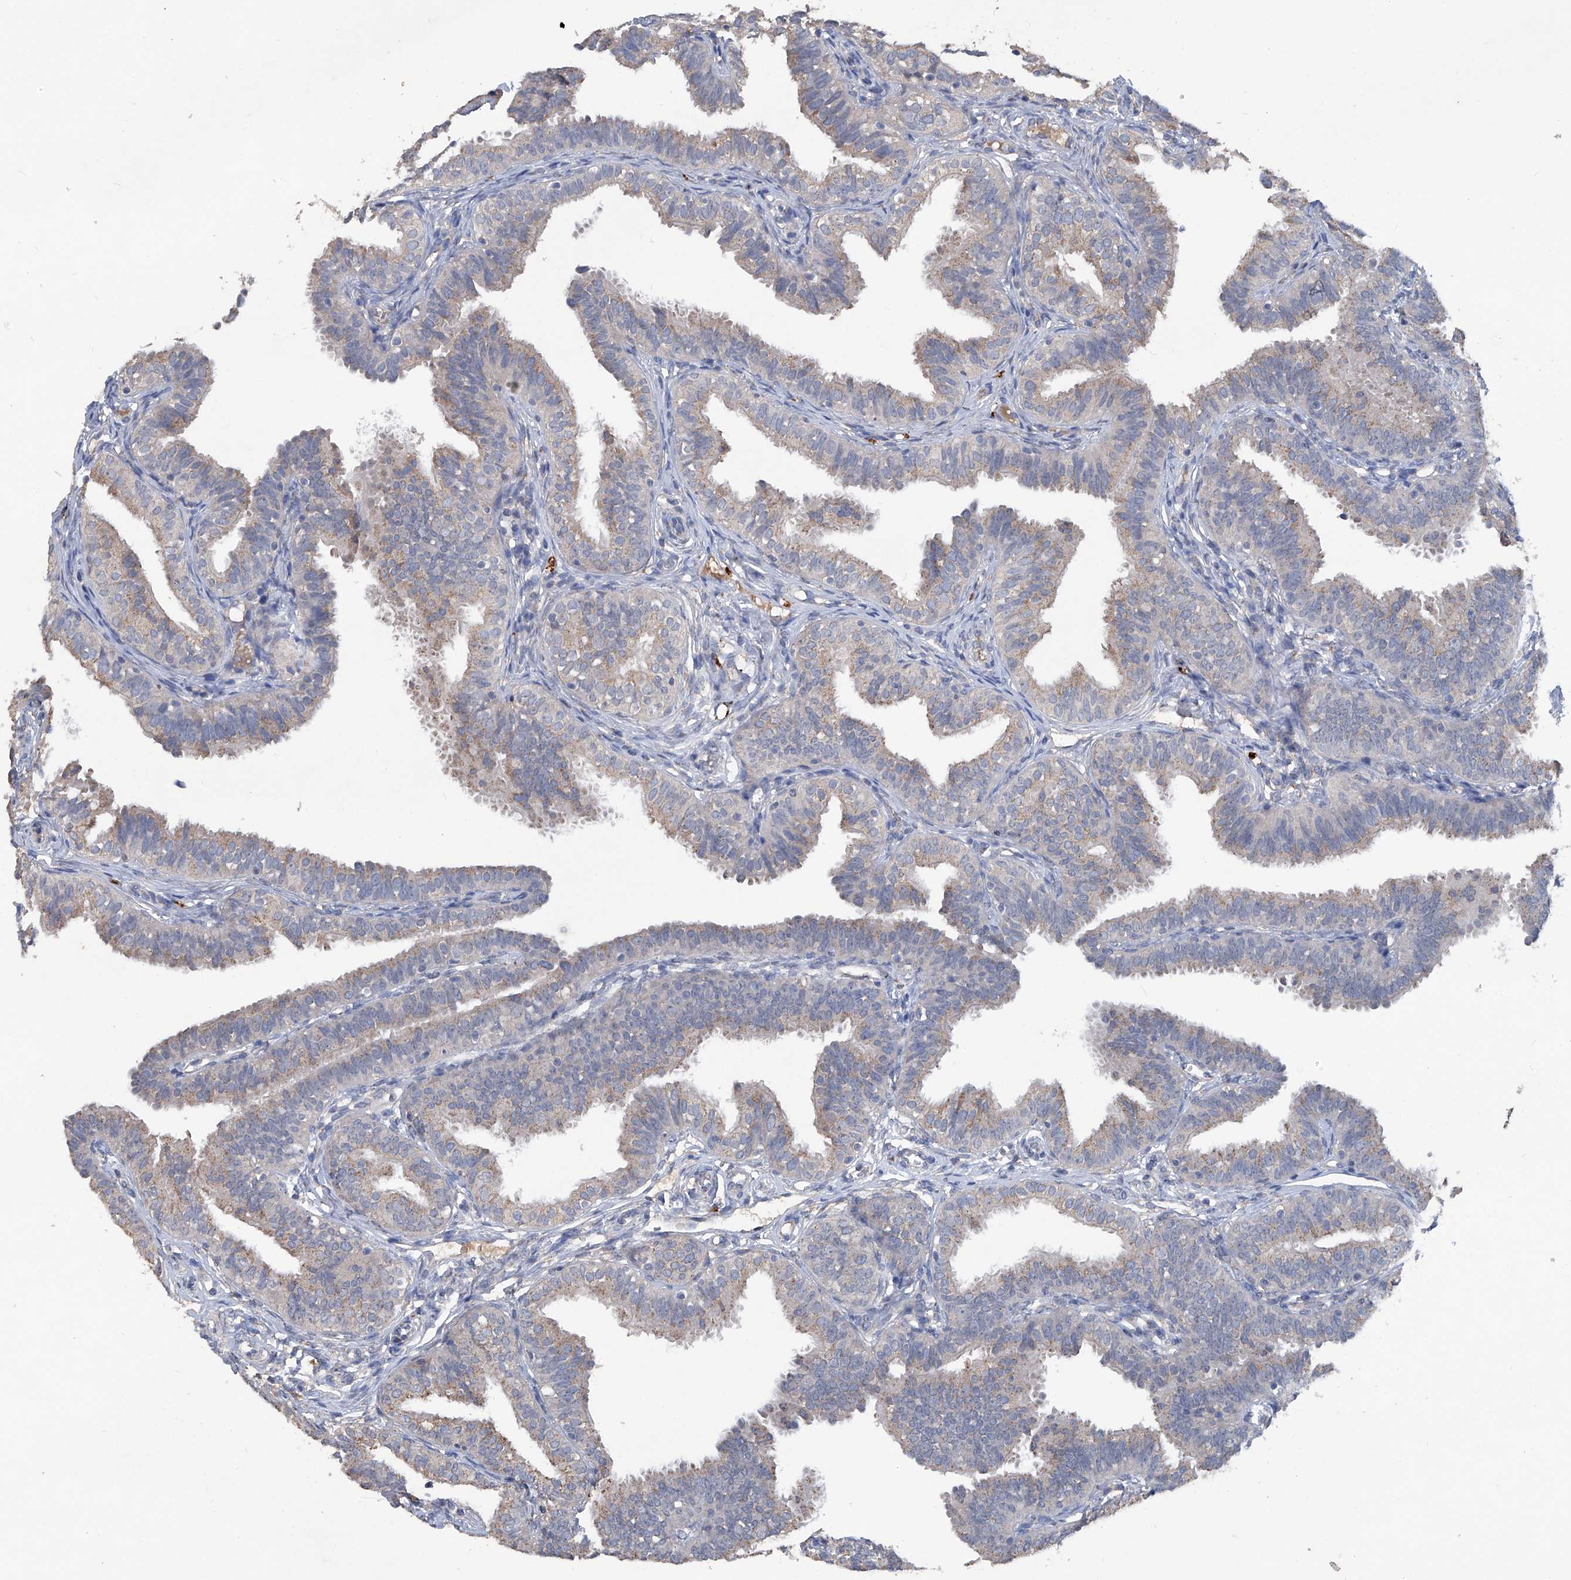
{"staining": {"intensity": "weak", "quantity": "25%-75%", "location": "cytoplasmic/membranous"}, "tissue": "fallopian tube", "cell_type": "Glandular cells", "image_type": "normal", "snomed": [{"axis": "morphology", "description": "Normal tissue, NOS"}, {"axis": "topography", "description": "Fallopian tube"}], "caption": "Immunohistochemistry of benign human fallopian tube exhibits low levels of weak cytoplasmic/membranous staining in approximately 25%-75% of glandular cells. The protein is shown in brown color, while the nuclei are stained blue.", "gene": "PCSK5", "patient": {"sex": "female", "age": 35}}